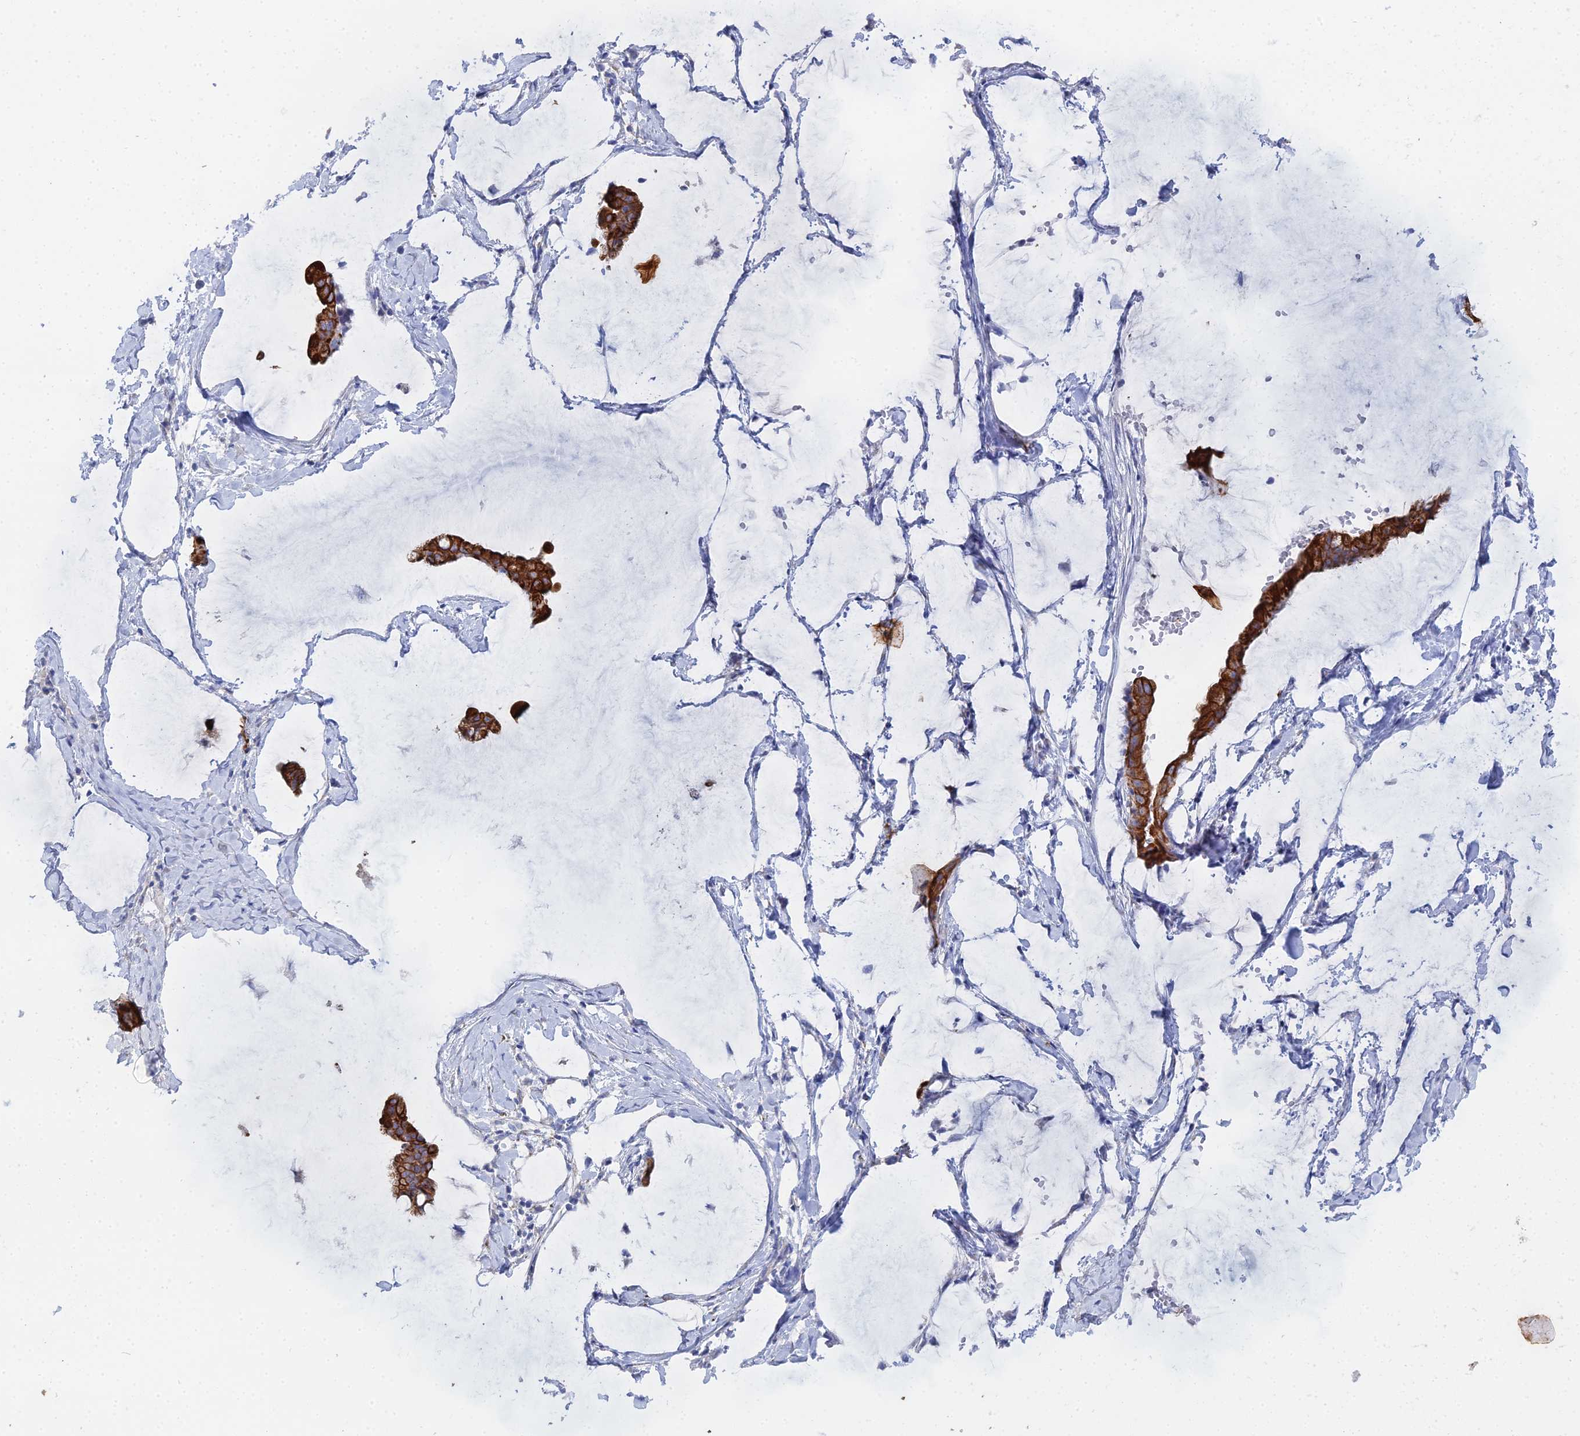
{"staining": {"intensity": "strong", "quantity": ">75%", "location": "cytoplasmic/membranous"}, "tissue": "ovarian cancer", "cell_type": "Tumor cells", "image_type": "cancer", "snomed": [{"axis": "morphology", "description": "Cystadenocarcinoma, mucinous, NOS"}, {"axis": "topography", "description": "Ovary"}], "caption": "A high-resolution histopathology image shows immunohistochemistry (IHC) staining of ovarian mucinous cystadenocarcinoma, which reveals strong cytoplasmic/membranous expression in approximately >75% of tumor cells.", "gene": "DHX34", "patient": {"sex": "female", "age": 73}}